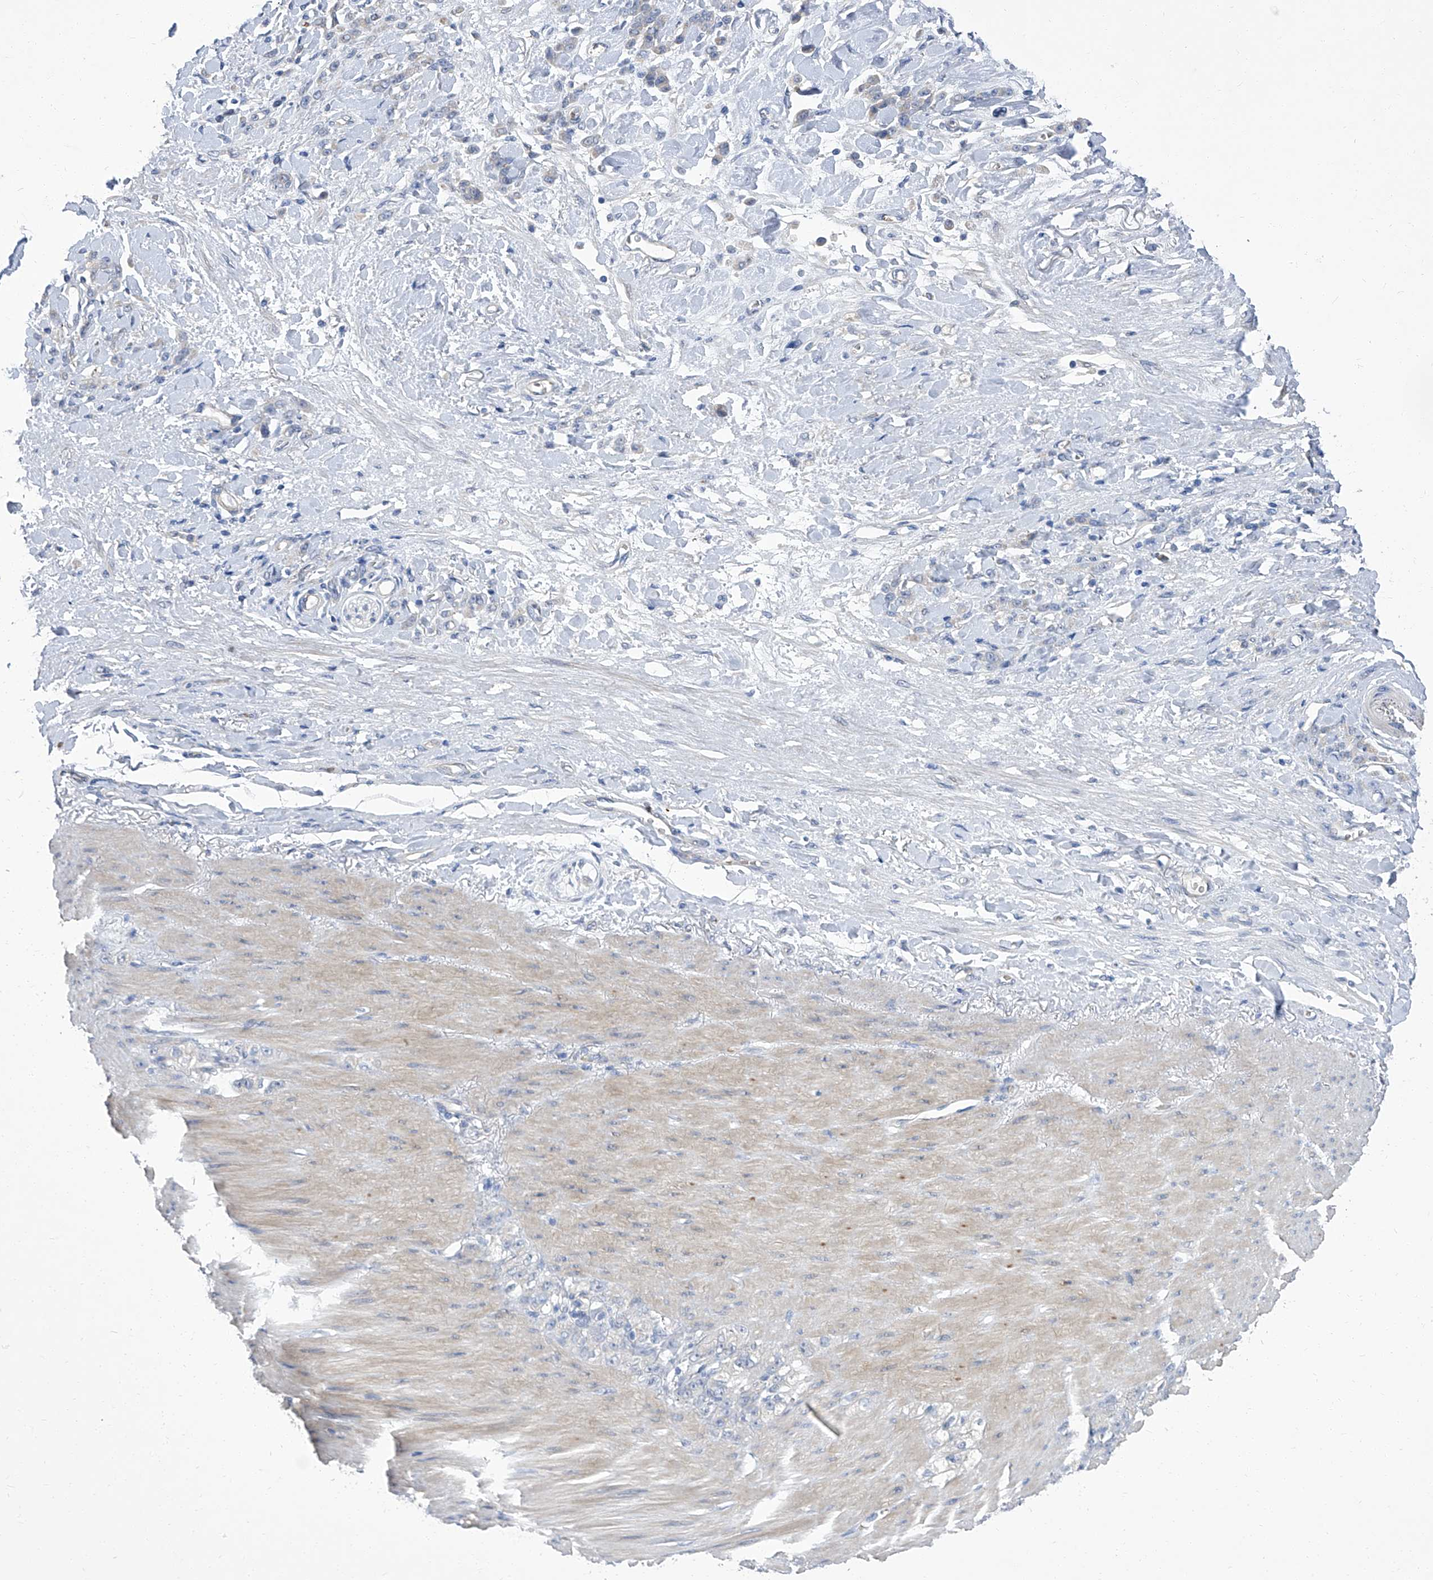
{"staining": {"intensity": "negative", "quantity": "none", "location": "none"}, "tissue": "stomach cancer", "cell_type": "Tumor cells", "image_type": "cancer", "snomed": [{"axis": "morphology", "description": "Normal tissue, NOS"}, {"axis": "morphology", "description": "Adenocarcinoma, NOS"}, {"axis": "topography", "description": "Stomach"}], "caption": "Tumor cells show no significant positivity in adenocarcinoma (stomach).", "gene": "PARD3", "patient": {"sex": "male", "age": 82}}